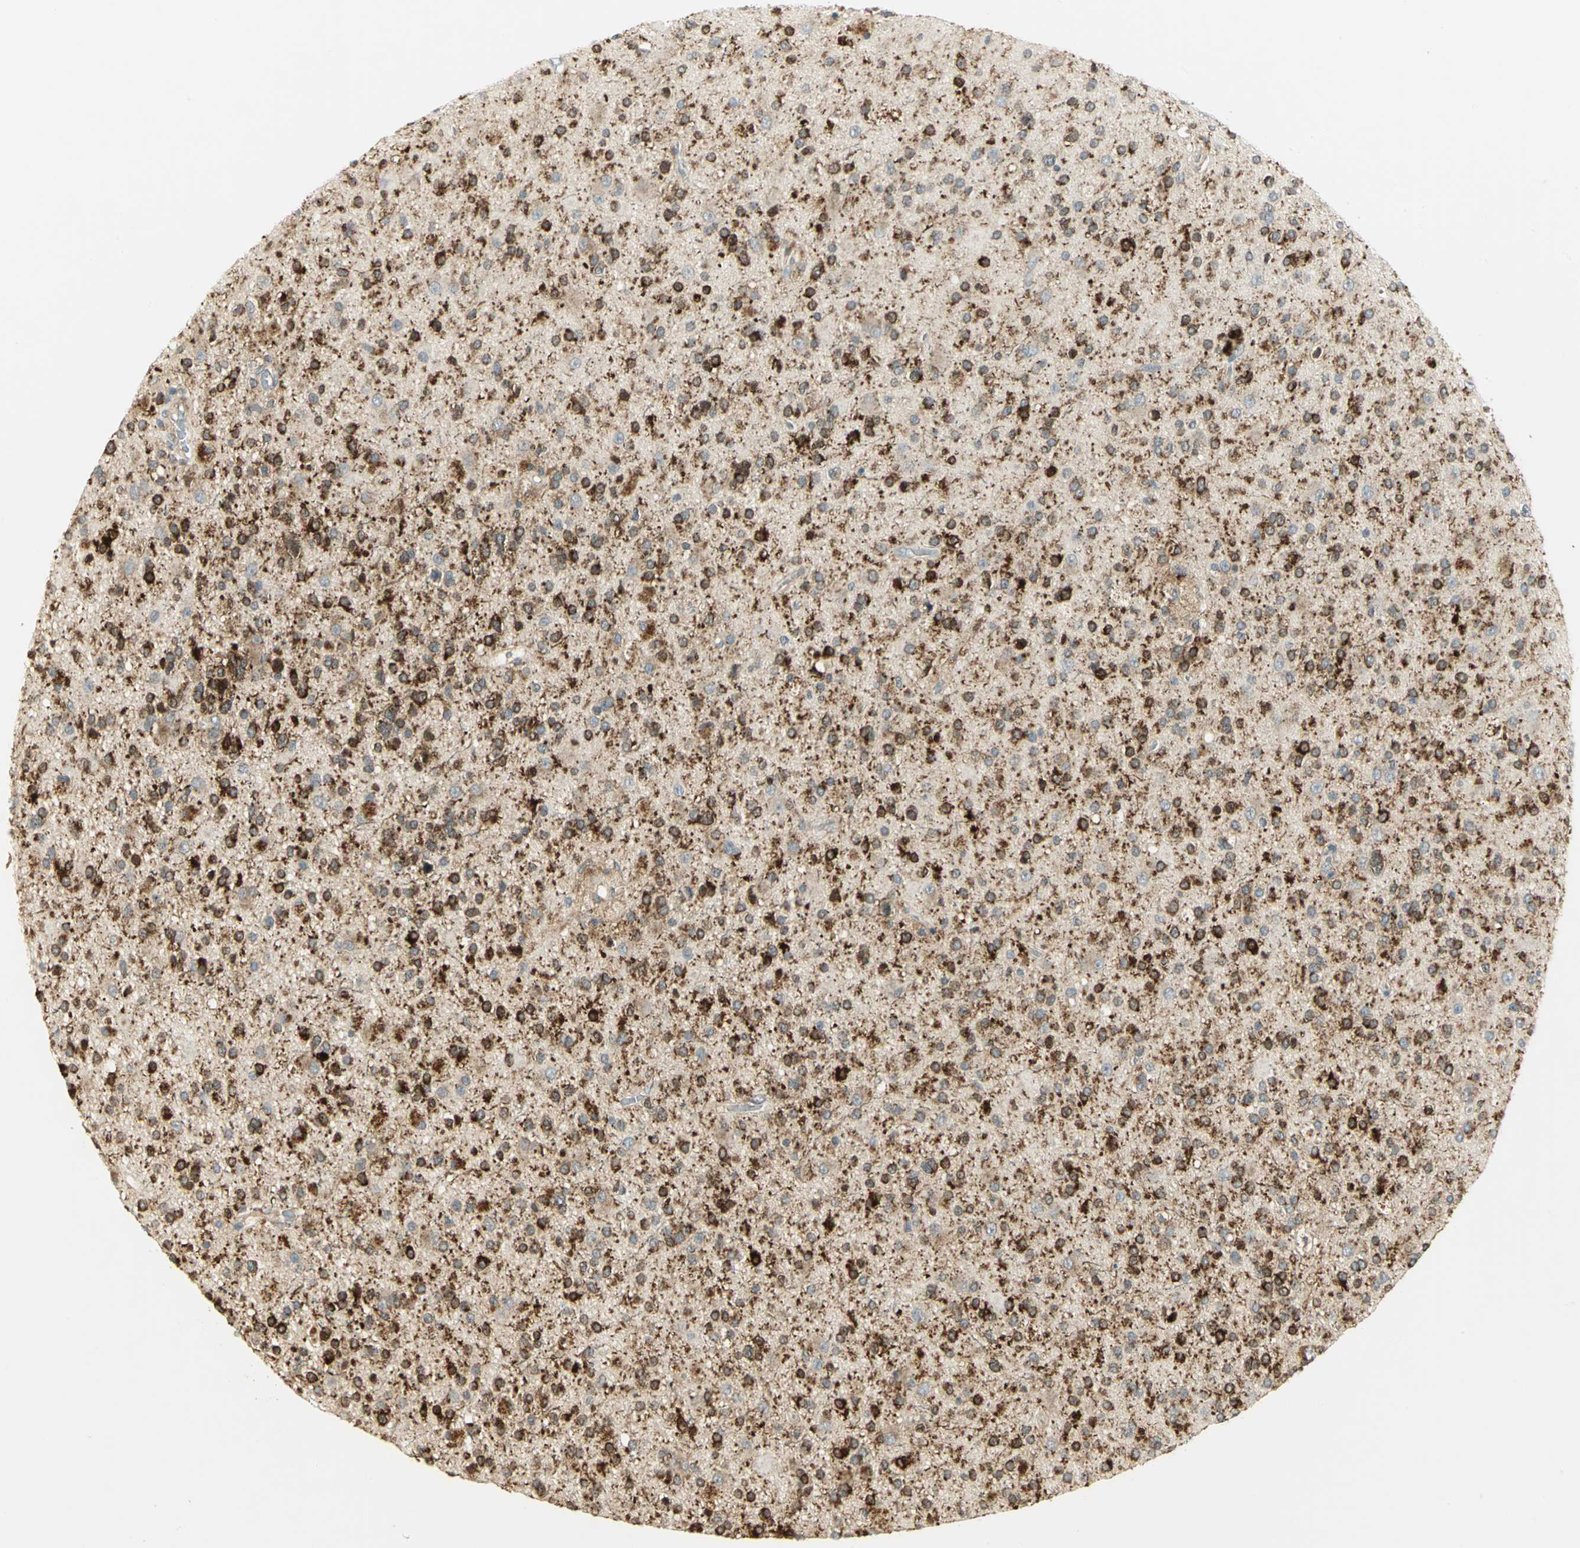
{"staining": {"intensity": "strong", "quantity": ">75%", "location": "cytoplasmic/membranous"}, "tissue": "glioma", "cell_type": "Tumor cells", "image_type": "cancer", "snomed": [{"axis": "morphology", "description": "Glioma, malignant, High grade"}, {"axis": "topography", "description": "Brain"}], "caption": "A brown stain shows strong cytoplasmic/membranous positivity of a protein in glioma tumor cells. (brown staining indicates protein expression, while blue staining denotes nuclei).", "gene": "MAPK8IP3", "patient": {"sex": "male", "age": 33}}